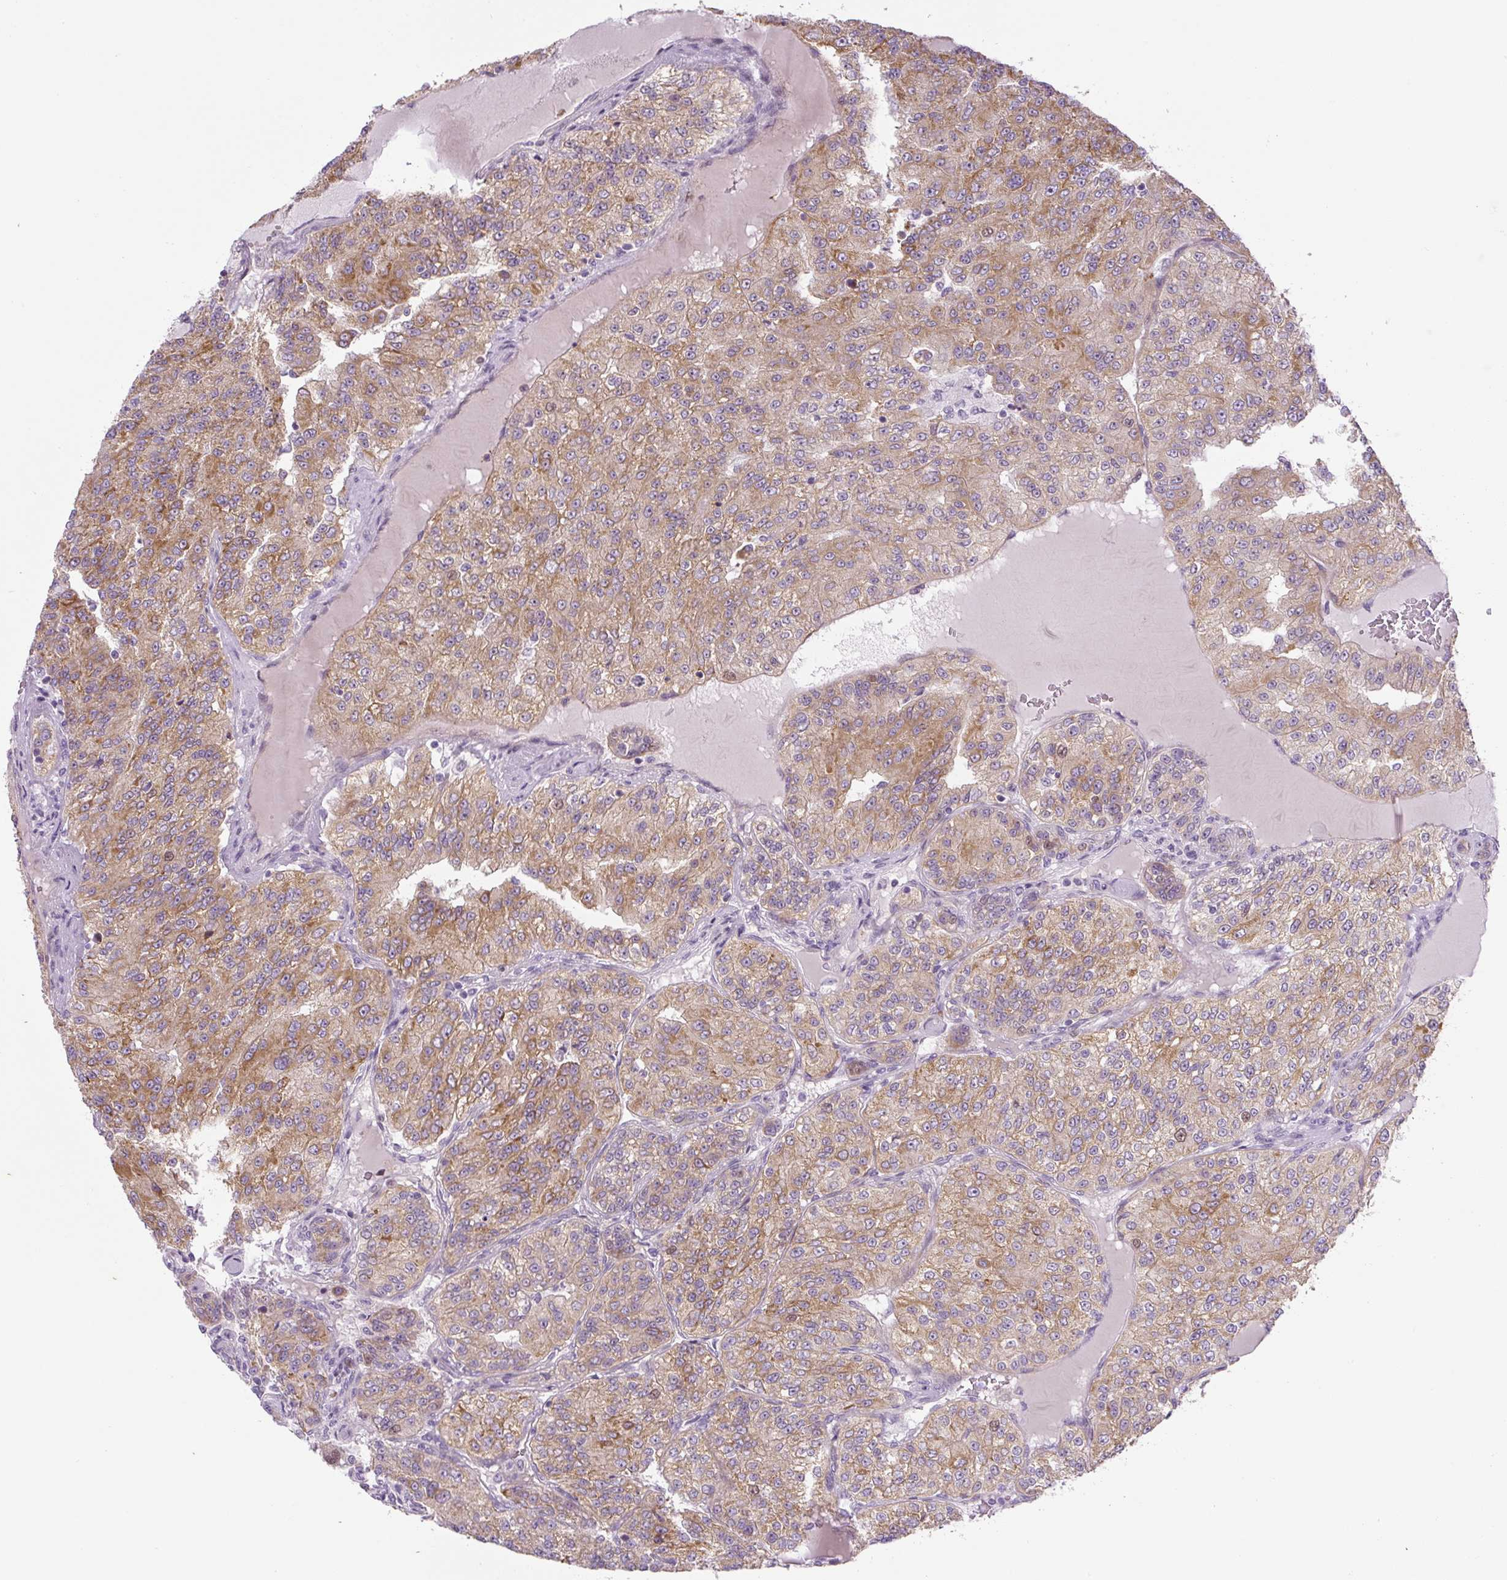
{"staining": {"intensity": "moderate", "quantity": ">75%", "location": "cytoplasmic/membranous"}, "tissue": "renal cancer", "cell_type": "Tumor cells", "image_type": "cancer", "snomed": [{"axis": "morphology", "description": "Adenocarcinoma, NOS"}, {"axis": "topography", "description": "Kidney"}], "caption": "IHC of human renal cancer reveals medium levels of moderate cytoplasmic/membranous staining in approximately >75% of tumor cells. Immunohistochemistry stains the protein in brown and the nuclei are stained blue.", "gene": "ADAMTS19", "patient": {"sex": "female", "age": 63}}